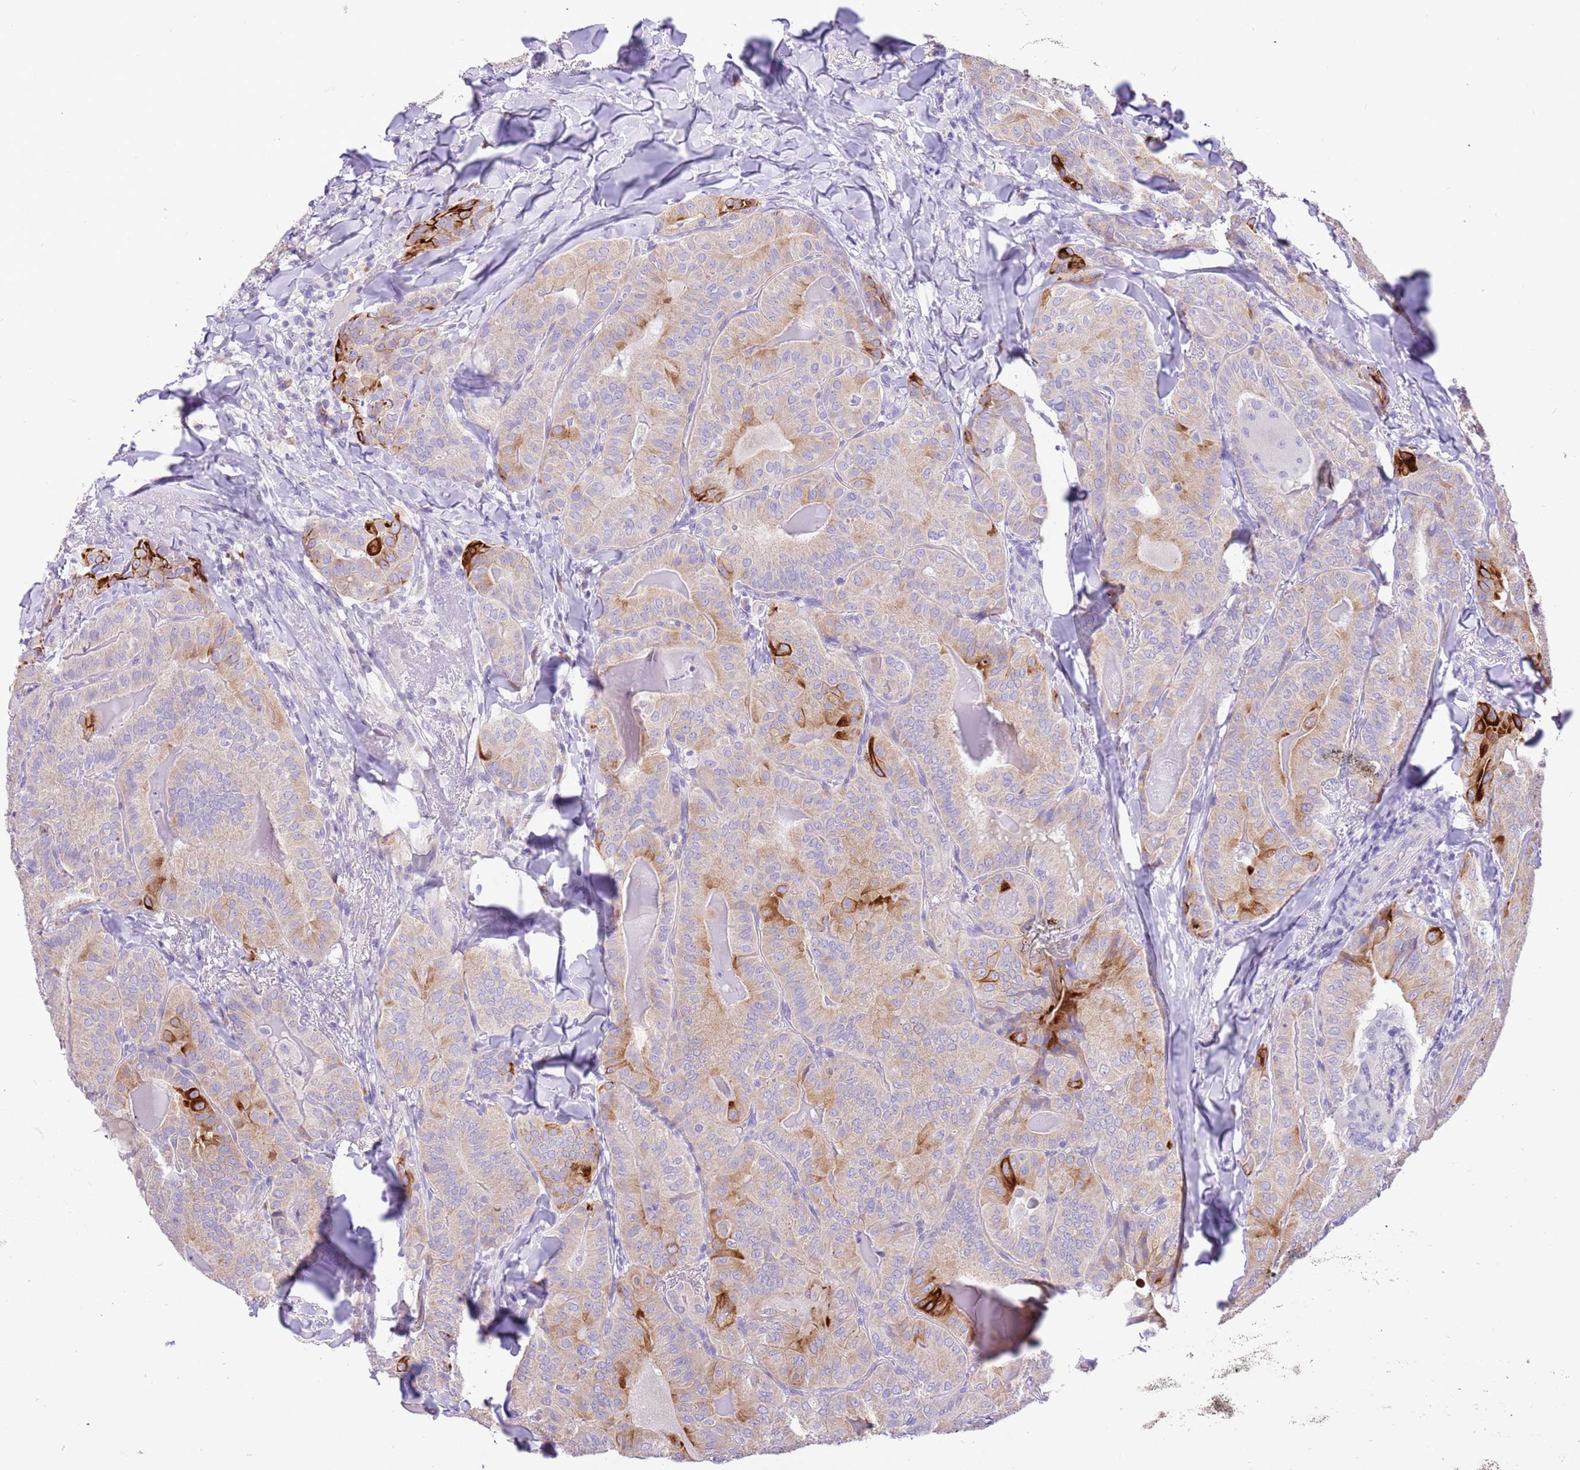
{"staining": {"intensity": "moderate", "quantity": ">75%", "location": "cytoplasmic/membranous"}, "tissue": "thyroid cancer", "cell_type": "Tumor cells", "image_type": "cancer", "snomed": [{"axis": "morphology", "description": "Papillary adenocarcinoma, NOS"}, {"axis": "topography", "description": "Thyroid gland"}], "caption": "There is medium levels of moderate cytoplasmic/membranous staining in tumor cells of papillary adenocarcinoma (thyroid), as demonstrated by immunohistochemical staining (brown color).", "gene": "R3HDM4", "patient": {"sex": "female", "age": 68}}